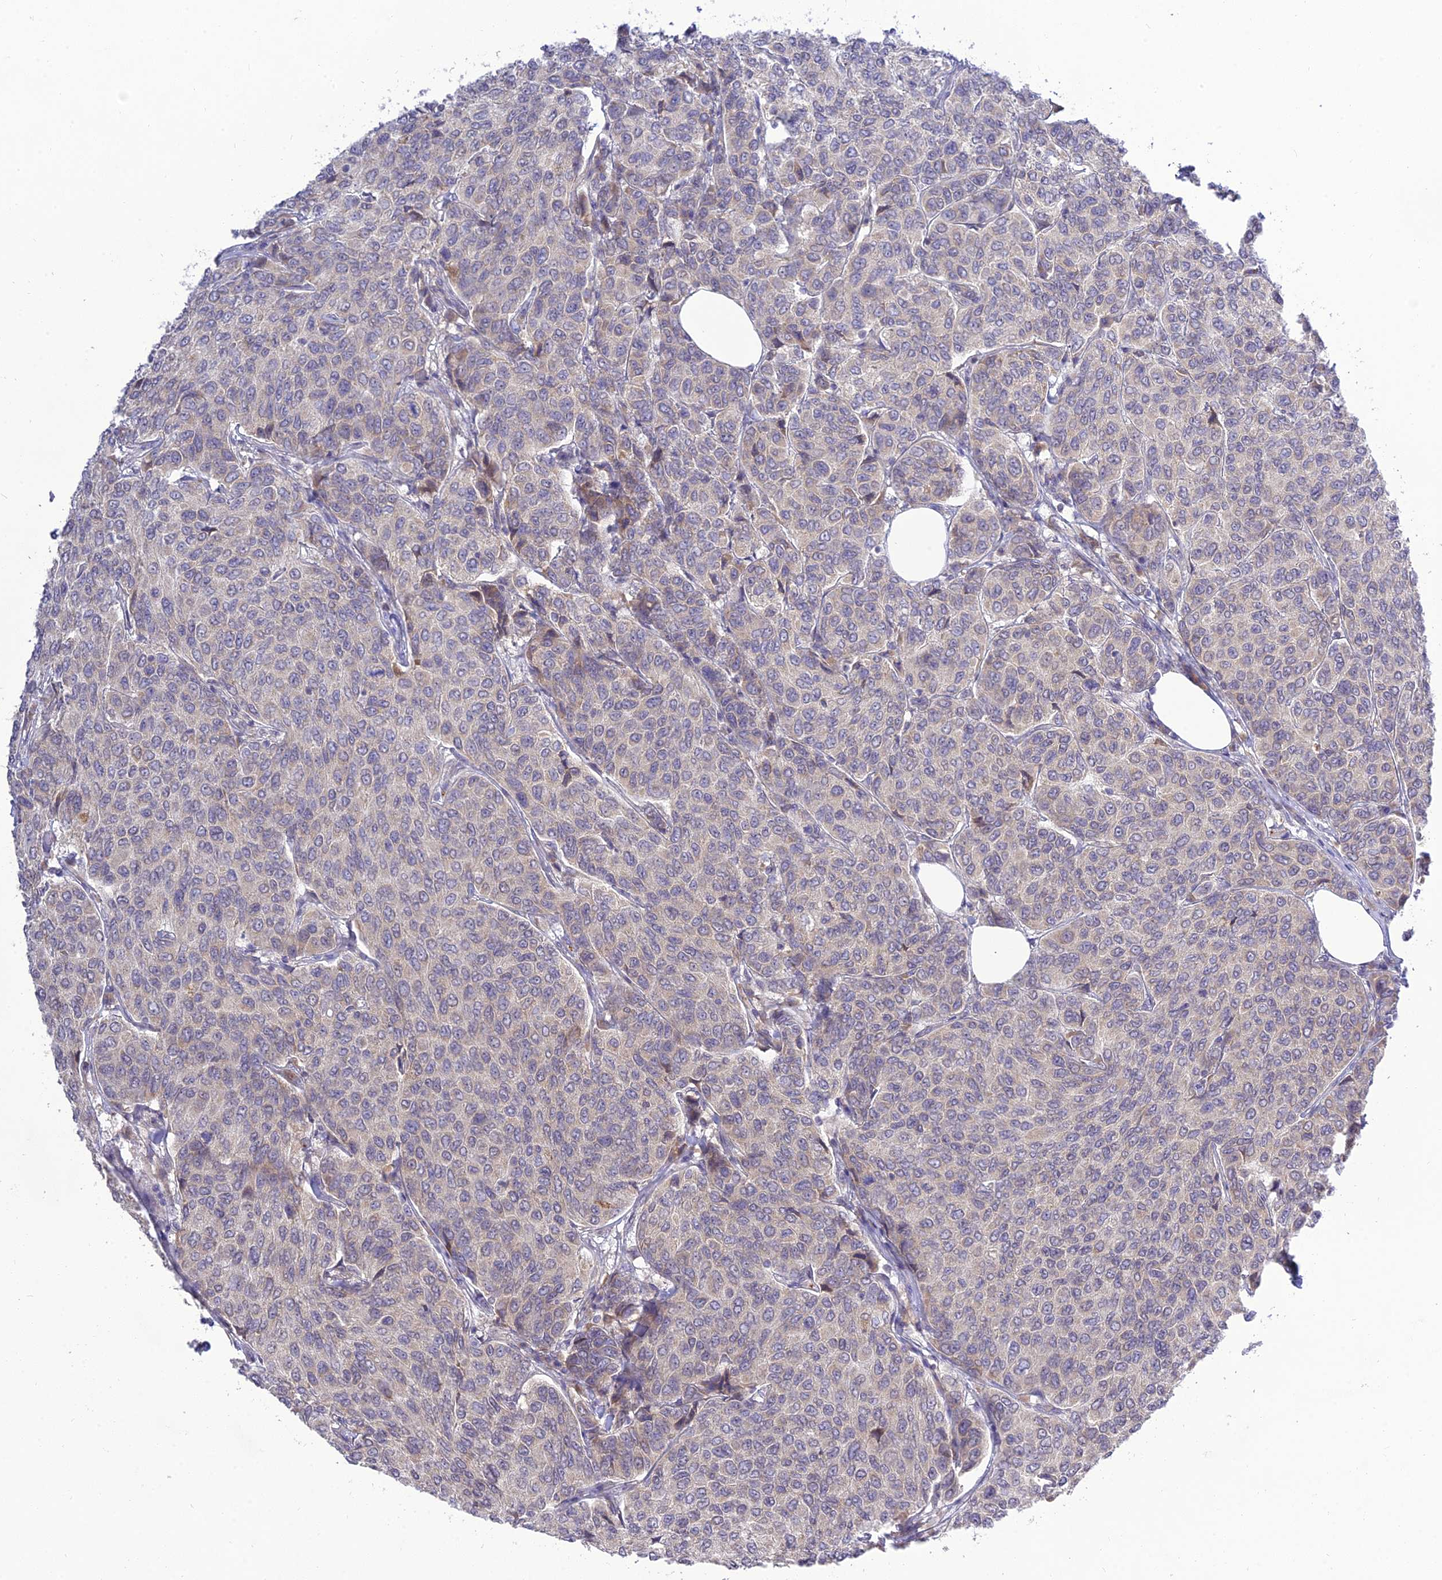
{"staining": {"intensity": "weak", "quantity": "<25%", "location": "cytoplasmic/membranous"}, "tissue": "breast cancer", "cell_type": "Tumor cells", "image_type": "cancer", "snomed": [{"axis": "morphology", "description": "Duct carcinoma"}, {"axis": "topography", "description": "Breast"}], "caption": "Breast cancer was stained to show a protein in brown. There is no significant expression in tumor cells. Nuclei are stained in blue.", "gene": "TMEM40", "patient": {"sex": "female", "age": 55}}